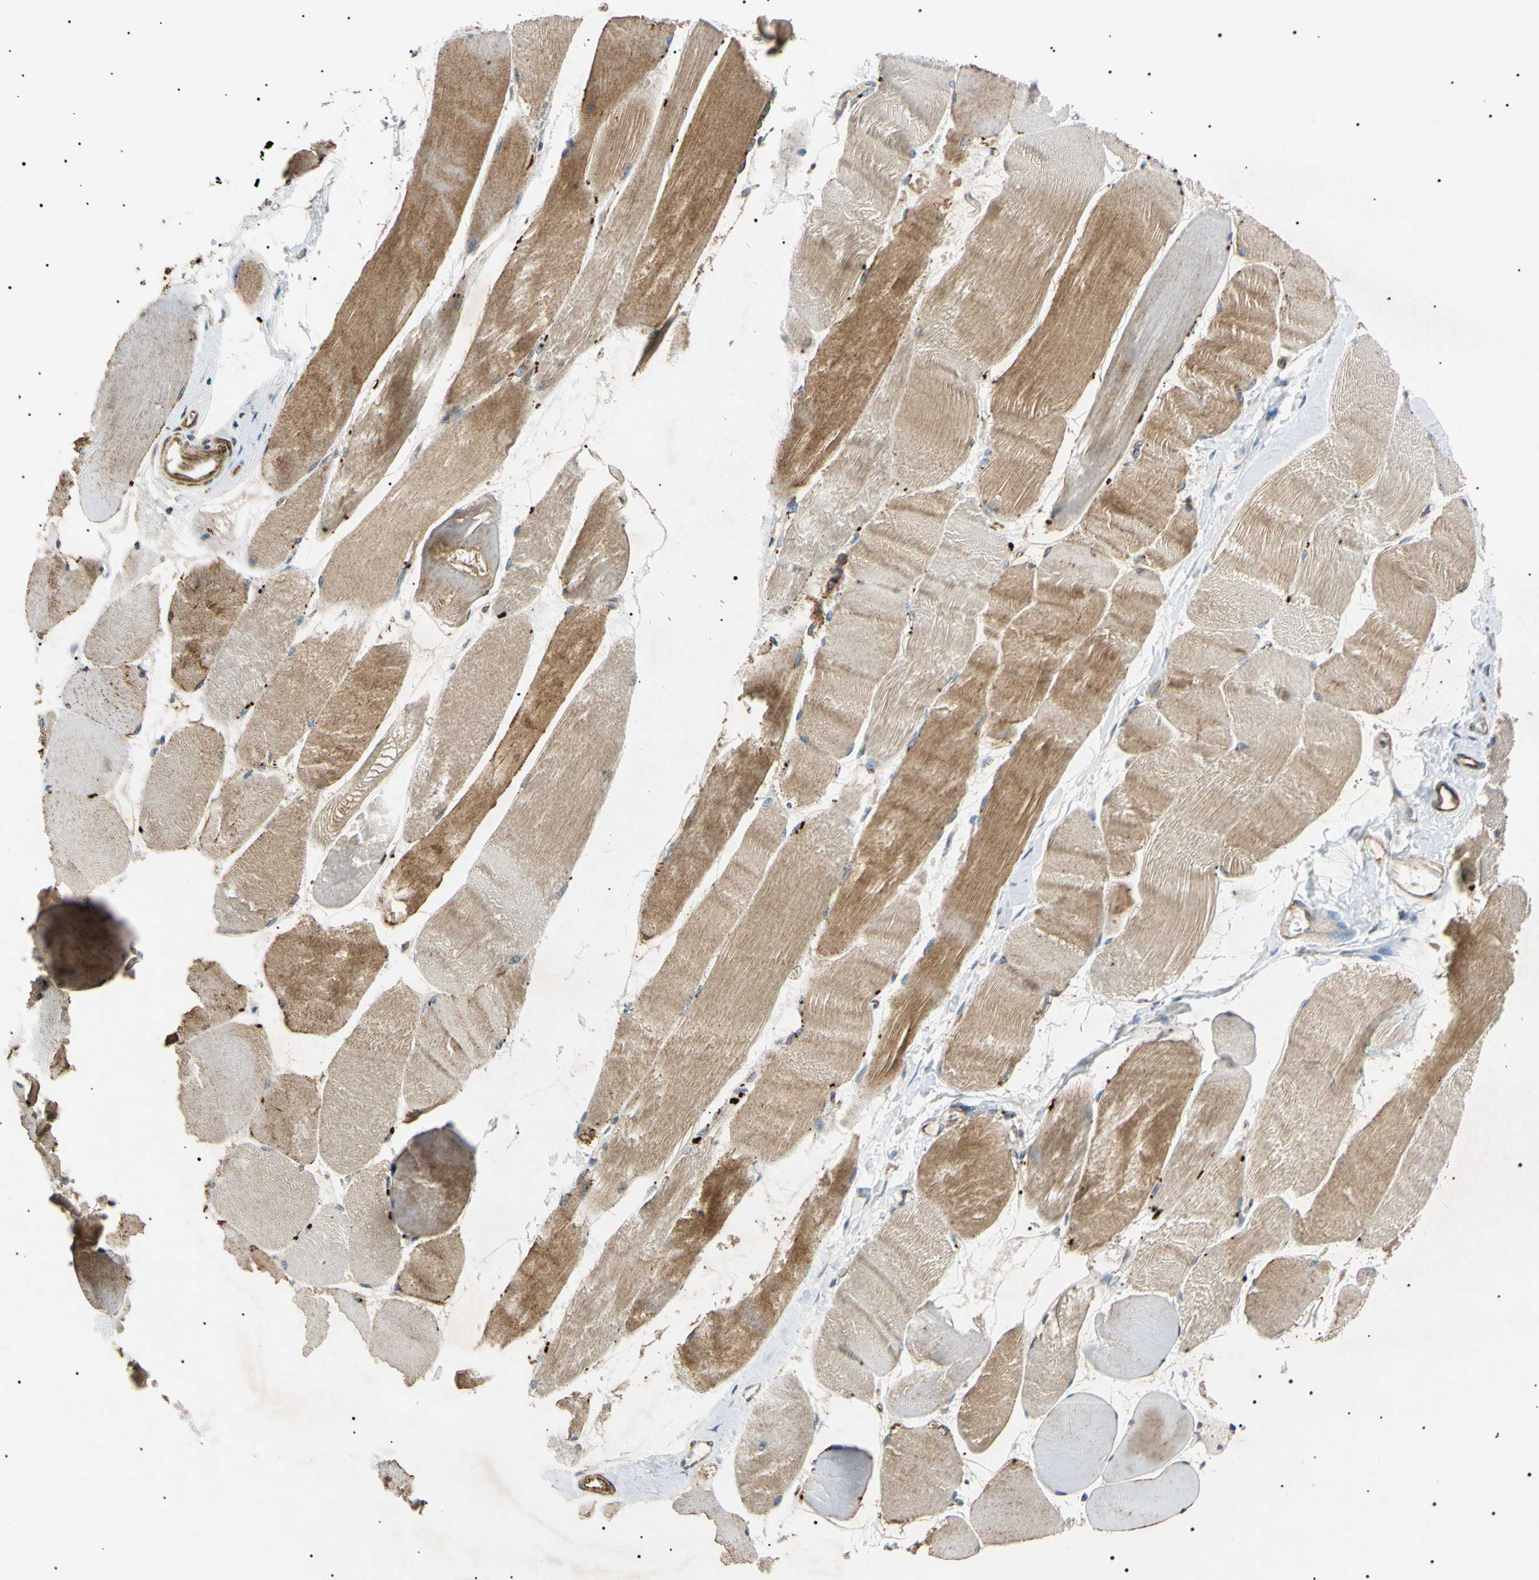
{"staining": {"intensity": "moderate", "quantity": ">75%", "location": "cytoplasmic/membranous"}, "tissue": "skeletal muscle", "cell_type": "Myocytes", "image_type": "normal", "snomed": [{"axis": "morphology", "description": "Normal tissue, NOS"}, {"axis": "morphology", "description": "Squamous cell carcinoma, NOS"}, {"axis": "topography", "description": "Skeletal muscle"}], "caption": "Brown immunohistochemical staining in benign human skeletal muscle demonstrates moderate cytoplasmic/membranous positivity in about >75% of myocytes.", "gene": "TUBB4A", "patient": {"sex": "male", "age": 51}}